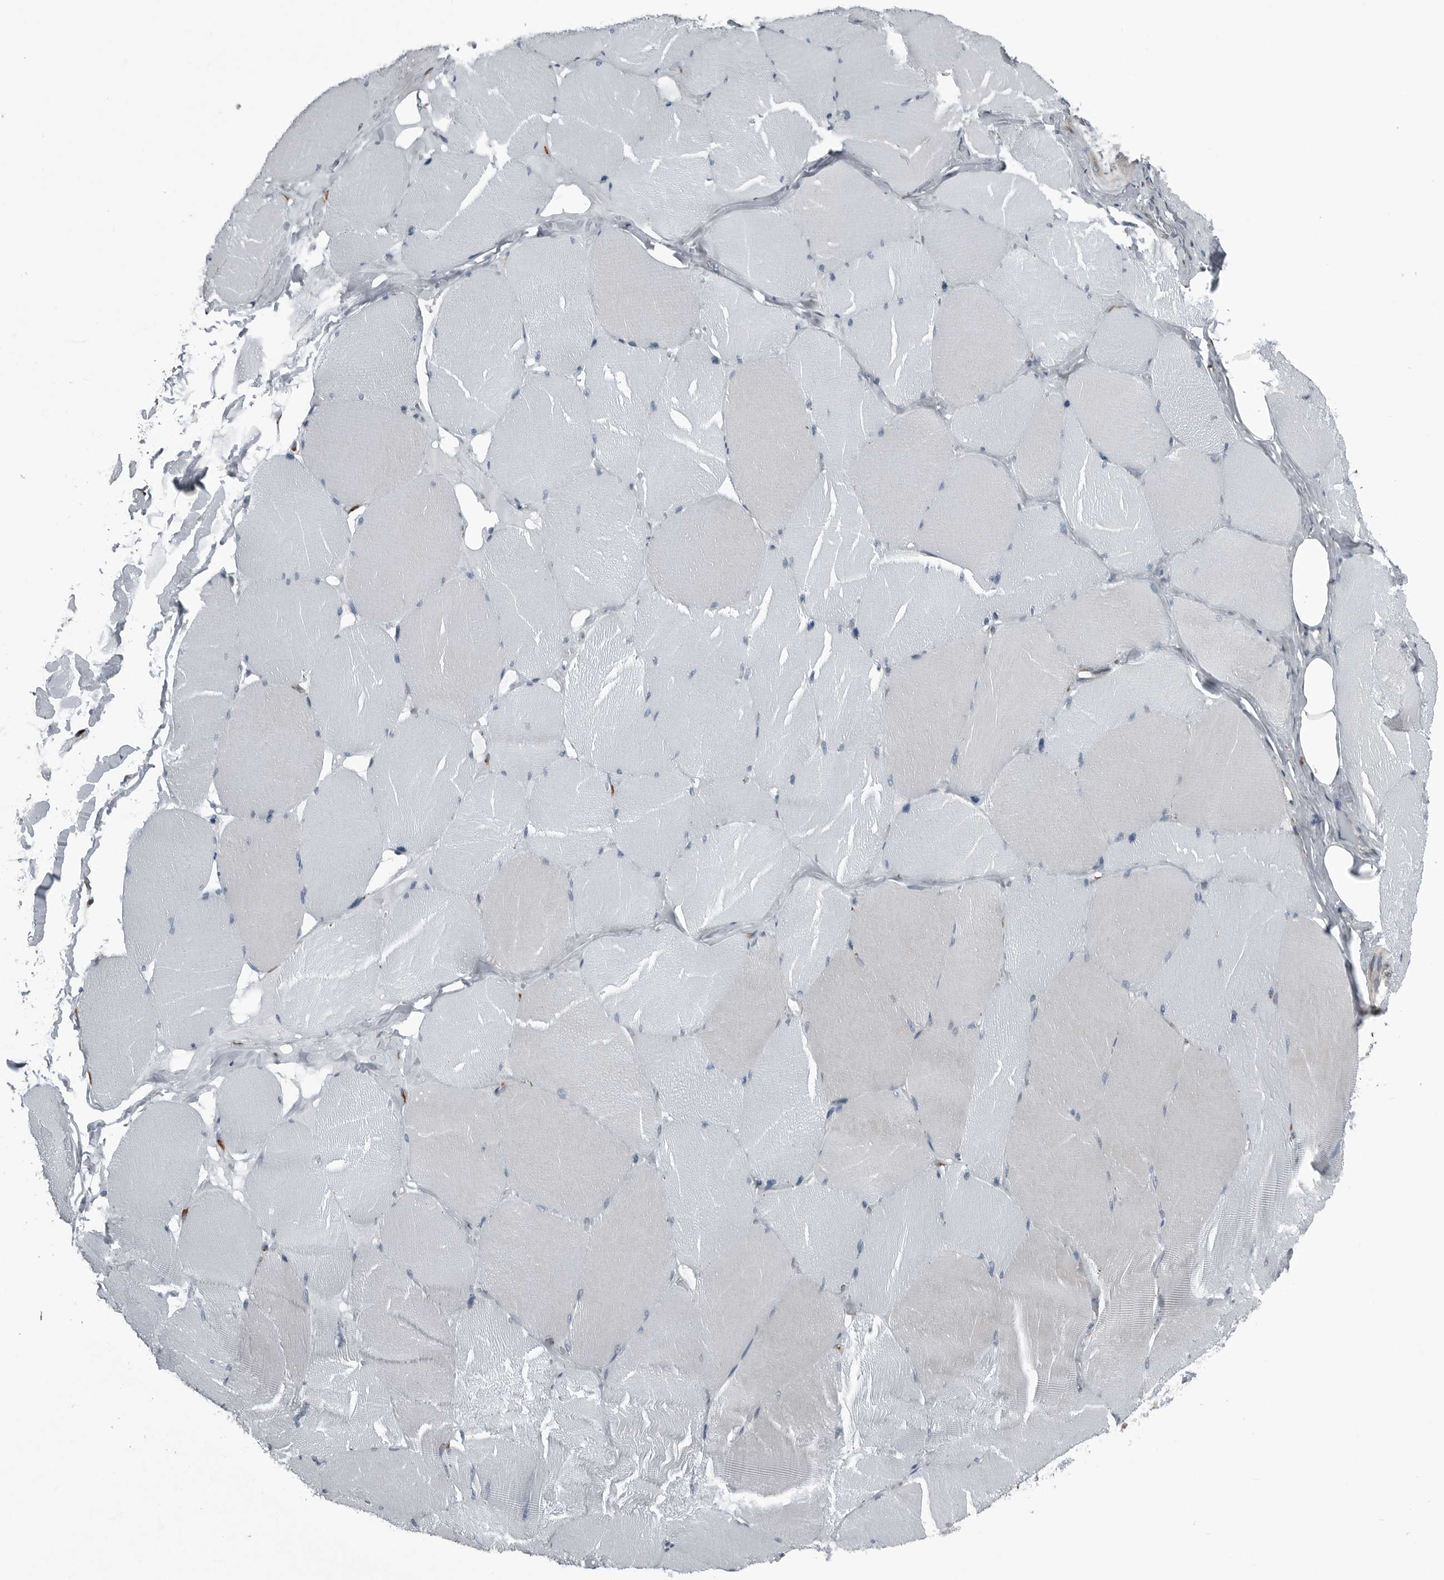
{"staining": {"intensity": "strong", "quantity": "<25%", "location": "cytoplasmic/membranous"}, "tissue": "skeletal muscle", "cell_type": "Myocytes", "image_type": "normal", "snomed": [{"axis": "morphology", "description": "Normal tissue, NOS"}, {"axis": "topography", "description": "Skin"}, {"axis": "topography", "description": "Skeletal muscle"}], "caption": "IHC (DAB) staining of unremarkable skeletal muscle displays strong cytoplasmic/membranous protein staining in about <25% of myocytes.", "gene": "CEP85", "patient": {"sex": "male", "age": 83}}